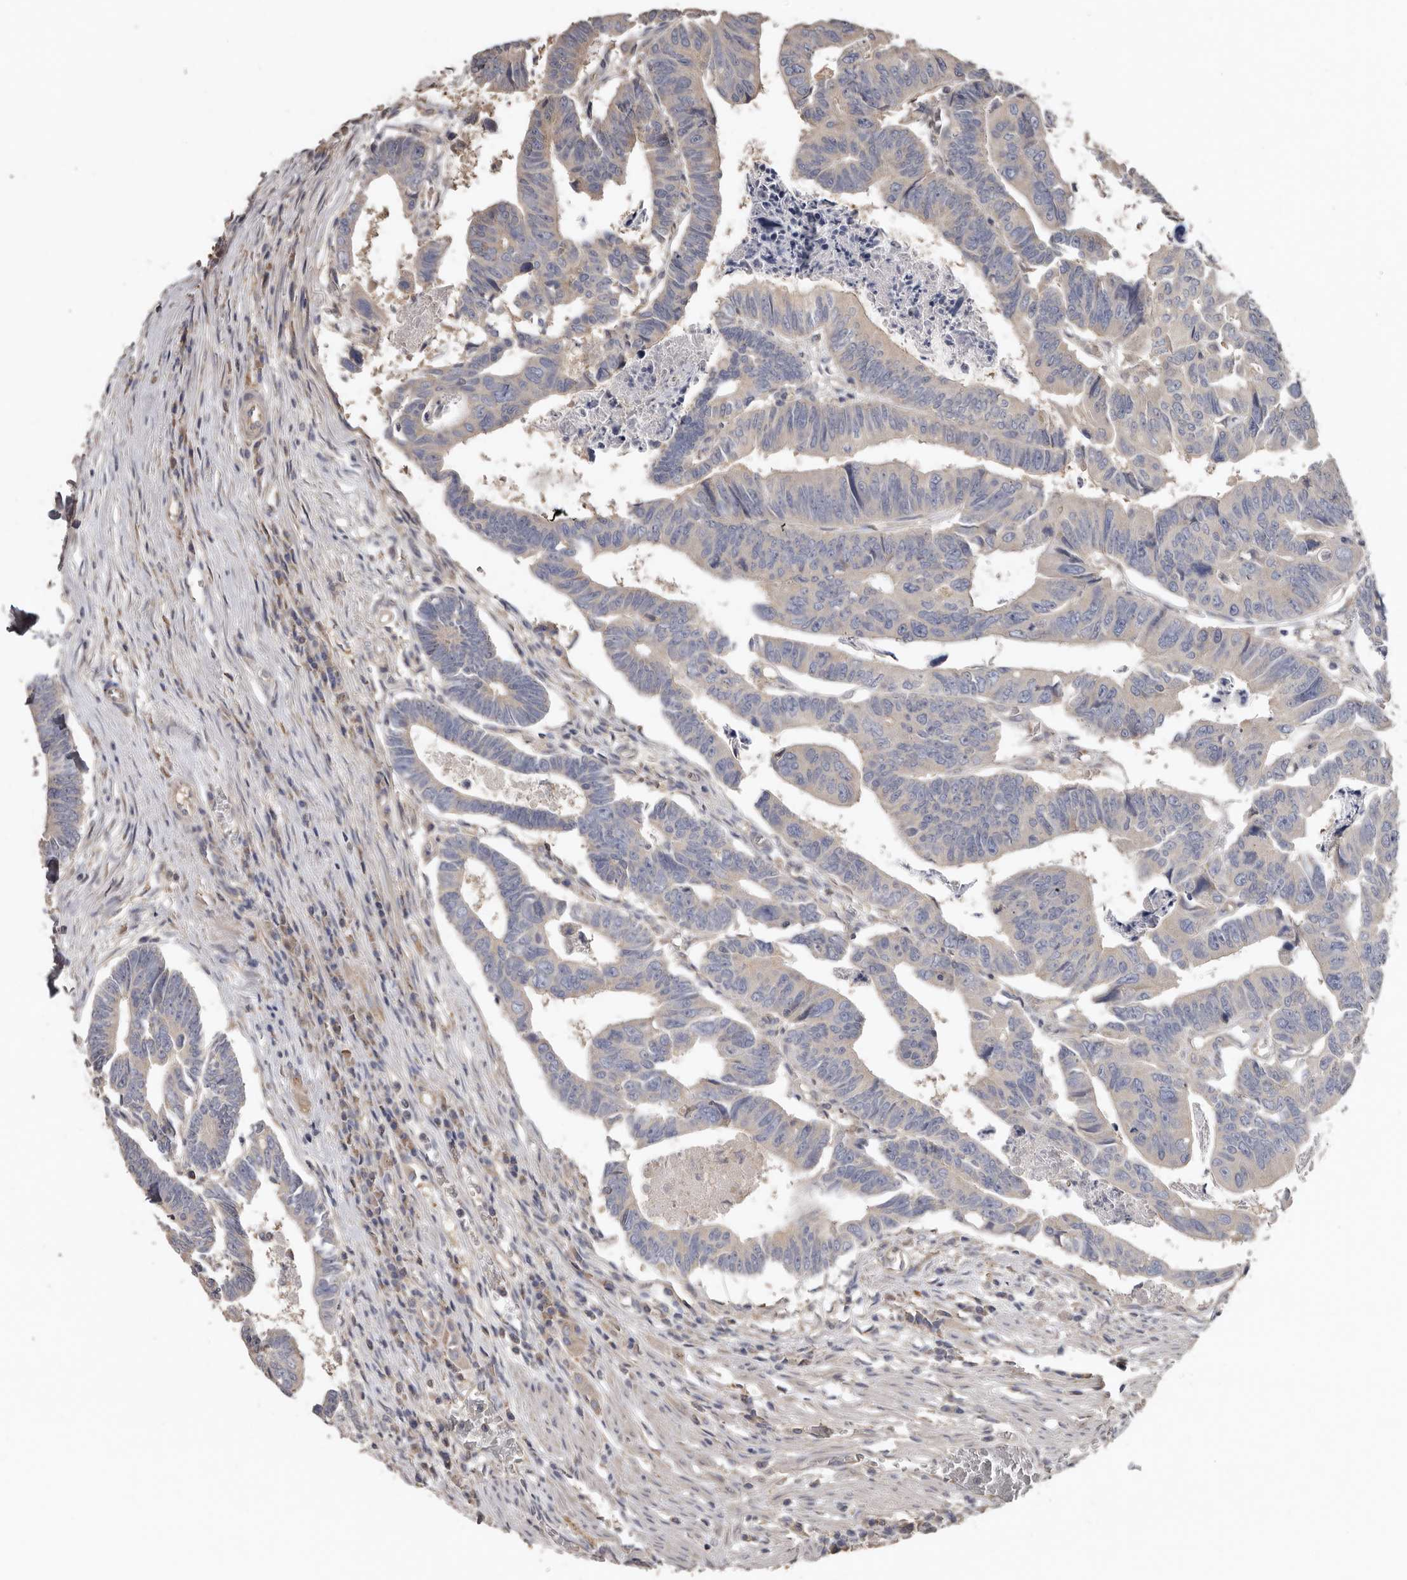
{"staining": {"intensity": "weak", "quantity": "<25%", "location": "cytoplasmic/membranous"}, "tissue": "colorectal cancer", "cell_type": "Tumor cells", "image_type": "cancer", "snomed": [{"axis": "morphology", "description": "Adenocarcinoma, NOS"}, {"axis": "topography", "description": "Rectum"}], "caption": "Immunohistochemical staining of colorectal cancer shows no significant staining in tumor cells.", "gene": "FLCN", "patient": {"sex": "female", "age": 65}}